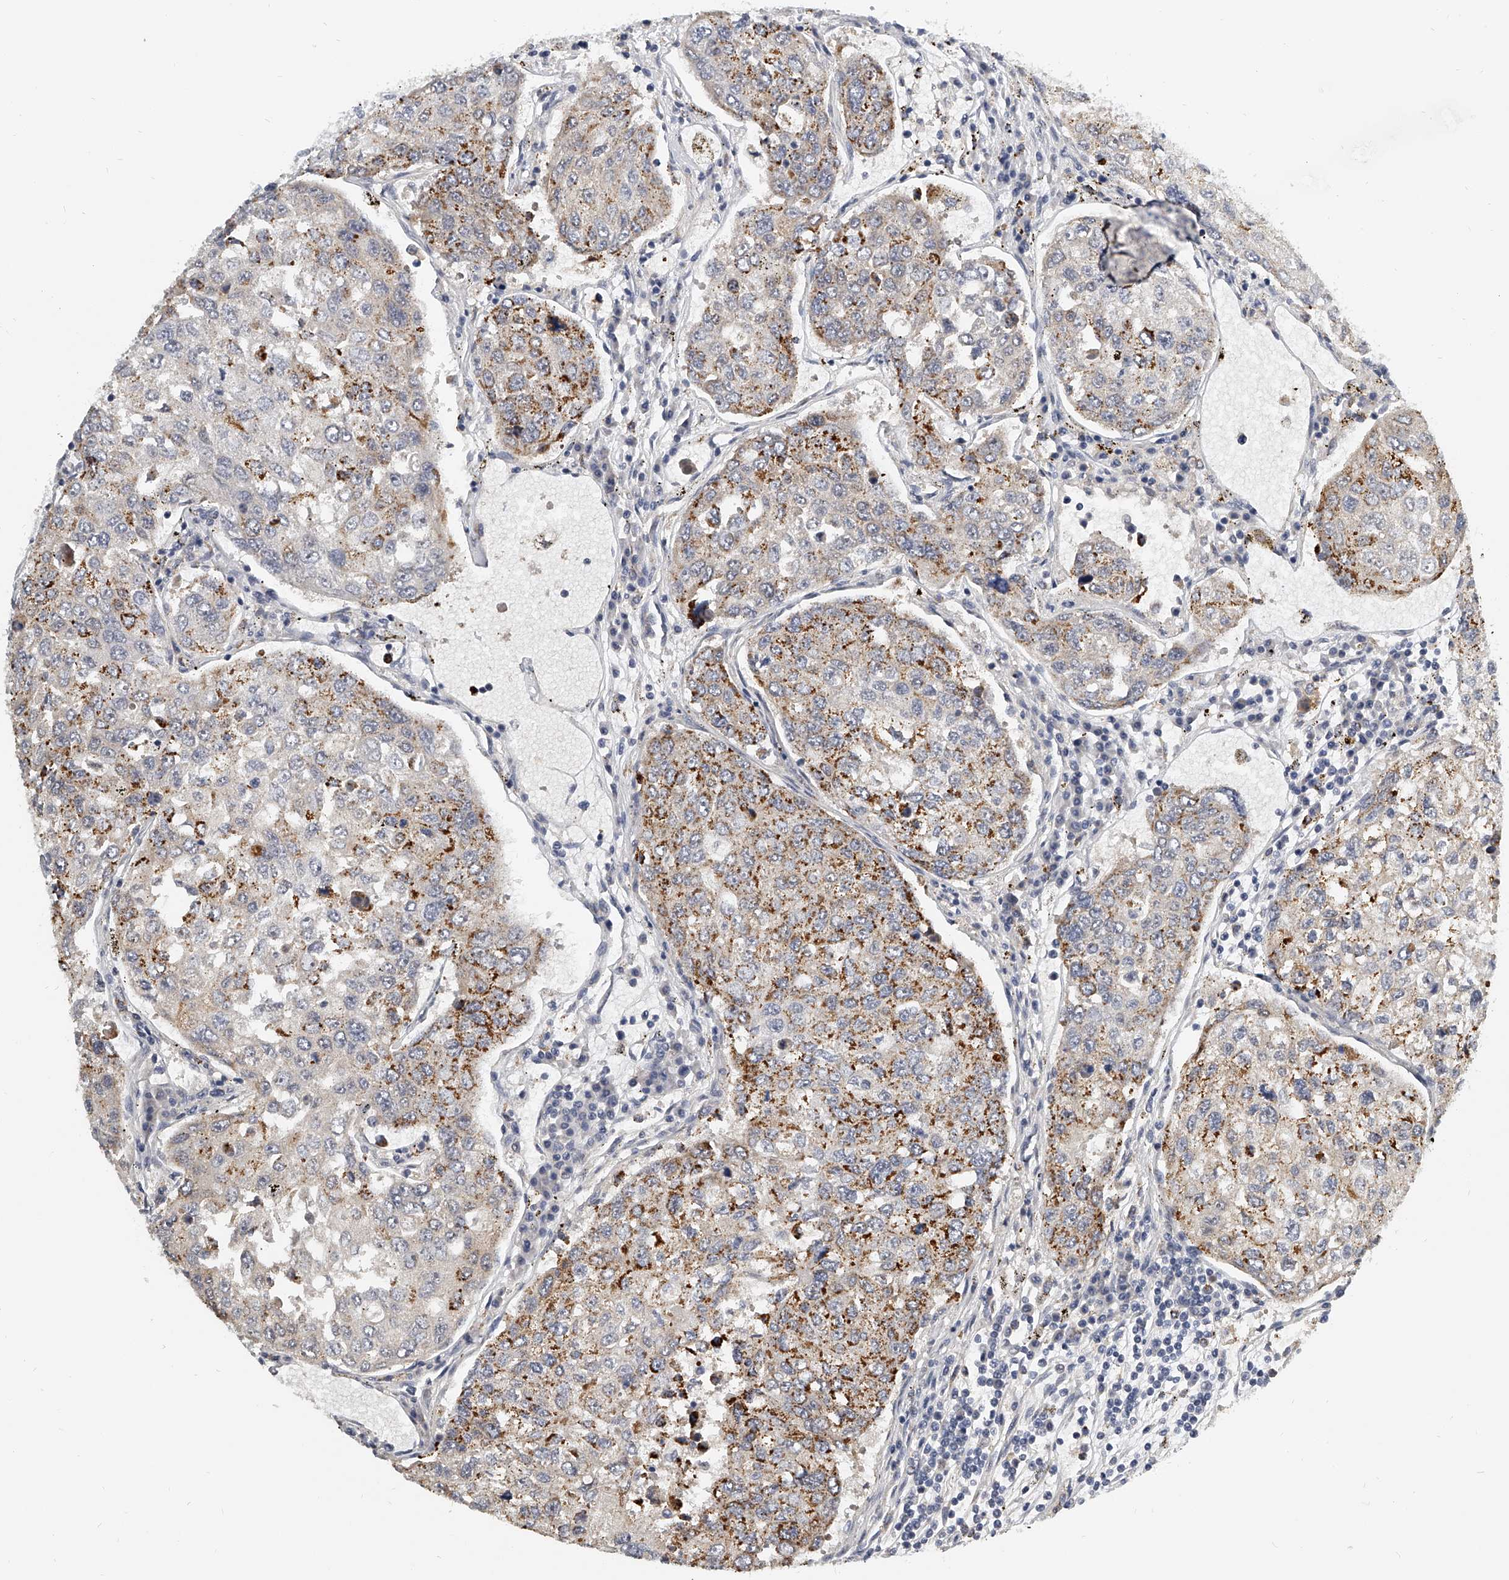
{"staining": {"intensity": "moderate", "quantity": "25%-75%", "location": "cytoplasmic/membranous"}, "tissue": "urothelial cancer", "cell_type": "Tumor cells", "image_type": "cancer", "snomed": [{"axis": "morphology", "description": "Urothelial carcinoma, High grade"}, {"axis": "topography", "description": "Lymph node"}, {"axis": "topography", "description": "Urinary bladder"}], "caption": "A brown stain highlights moderate cytoplasmic/membranous expression of a protein in human urothelial cancer tumor cells.", "gene": "KLHL7", "patient": {"sex": "male", "age": 51}}